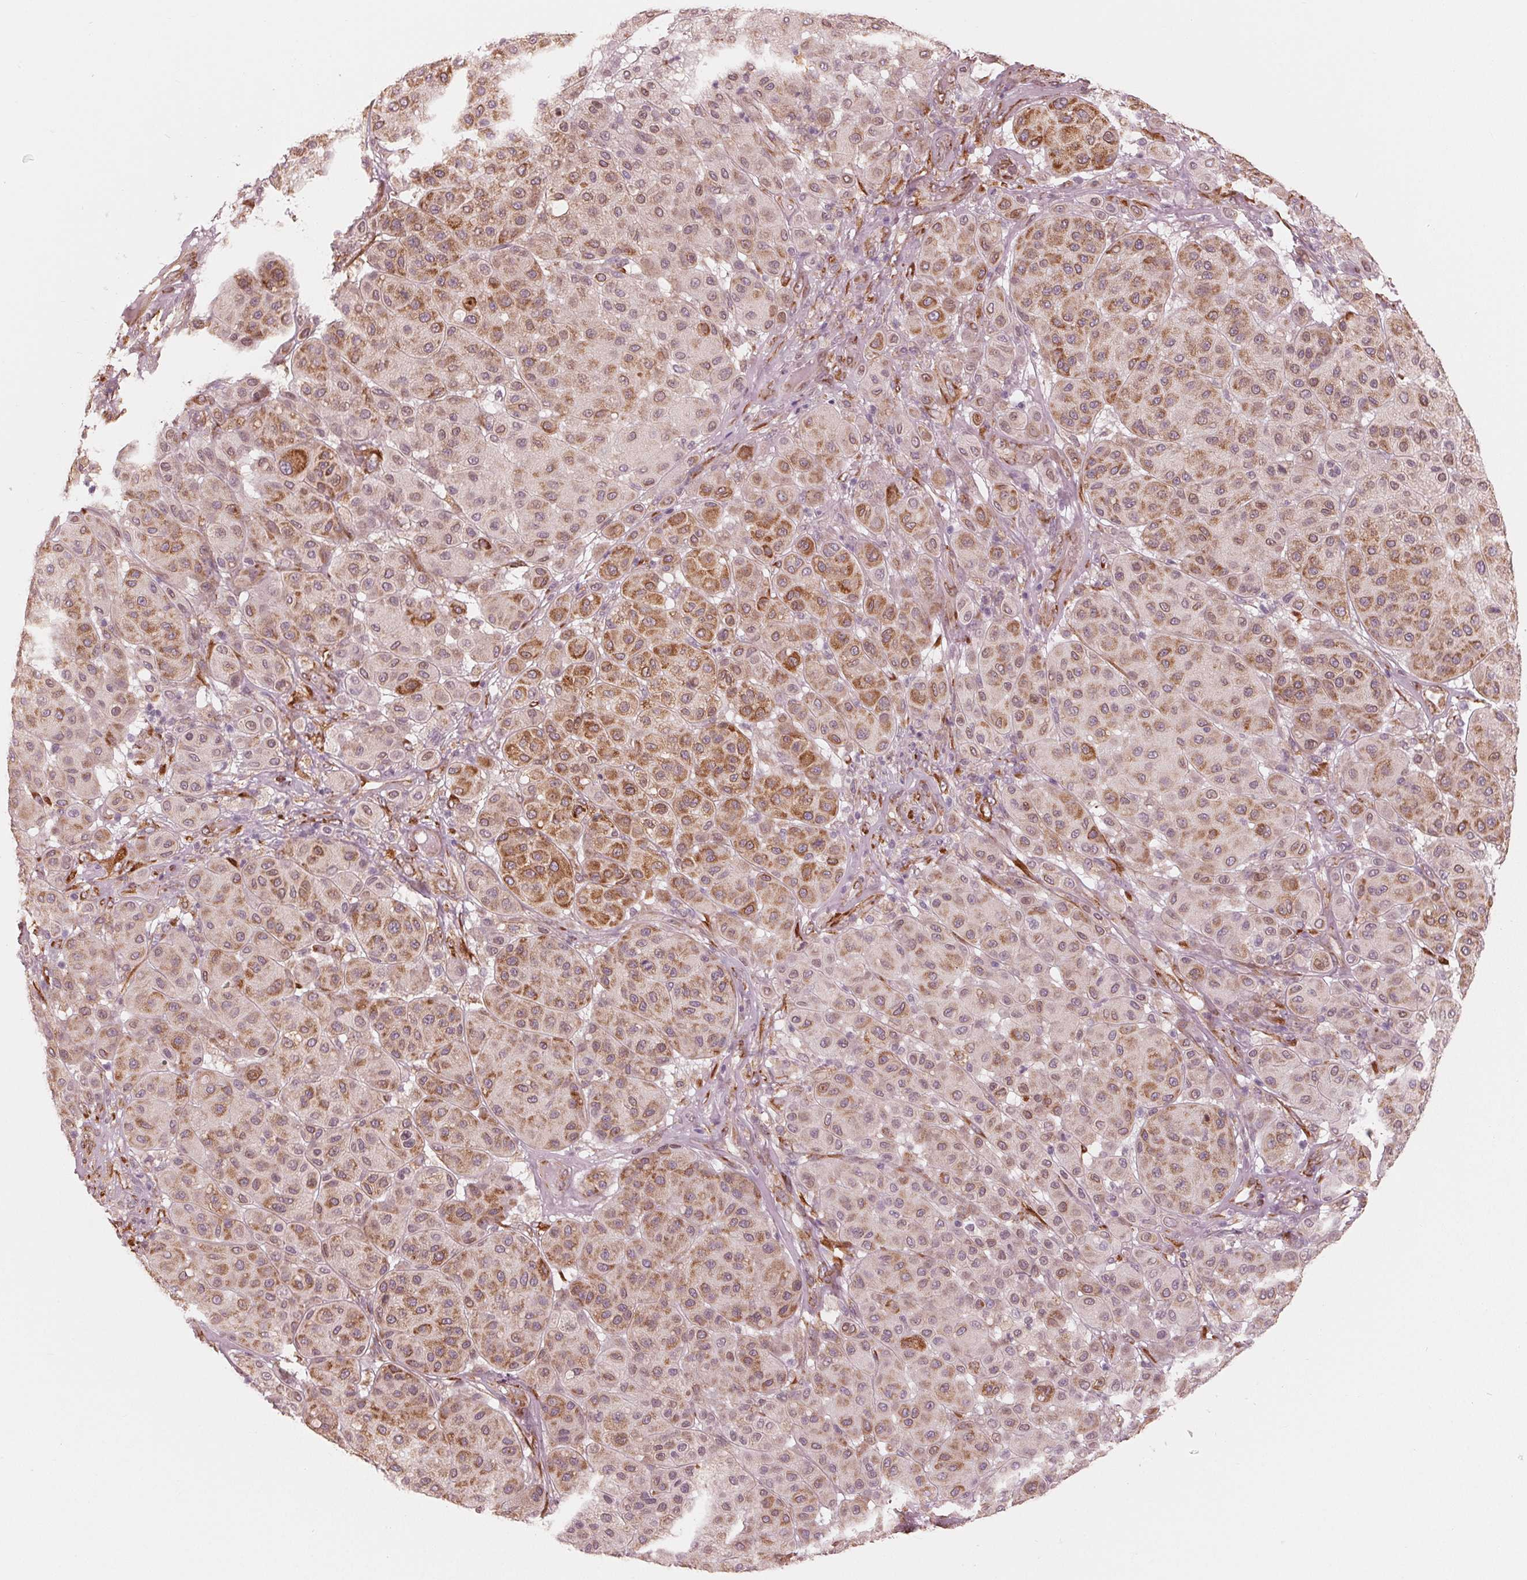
{"staining": {"intensity": "moderate", "quantity": ">75%", "location": "cytoplasmic/membranous"}, "tissue": "melanoma", "cell_type": "Tumor cells", "image_type": "cancer", "snomed": [{"axis": "morphology", "description": "Malignant melanoma, Metastatic site"}, {"axis": "topography", "description": "Smooth muscle"}], "caption": "Moderate cytoplasmic/membranous positivity is identified in about >75% of tumor cells in malignant melanoma (metastatic site).", "gene": "IKBIP", "patient": {"sex": "male", "age": 41}}